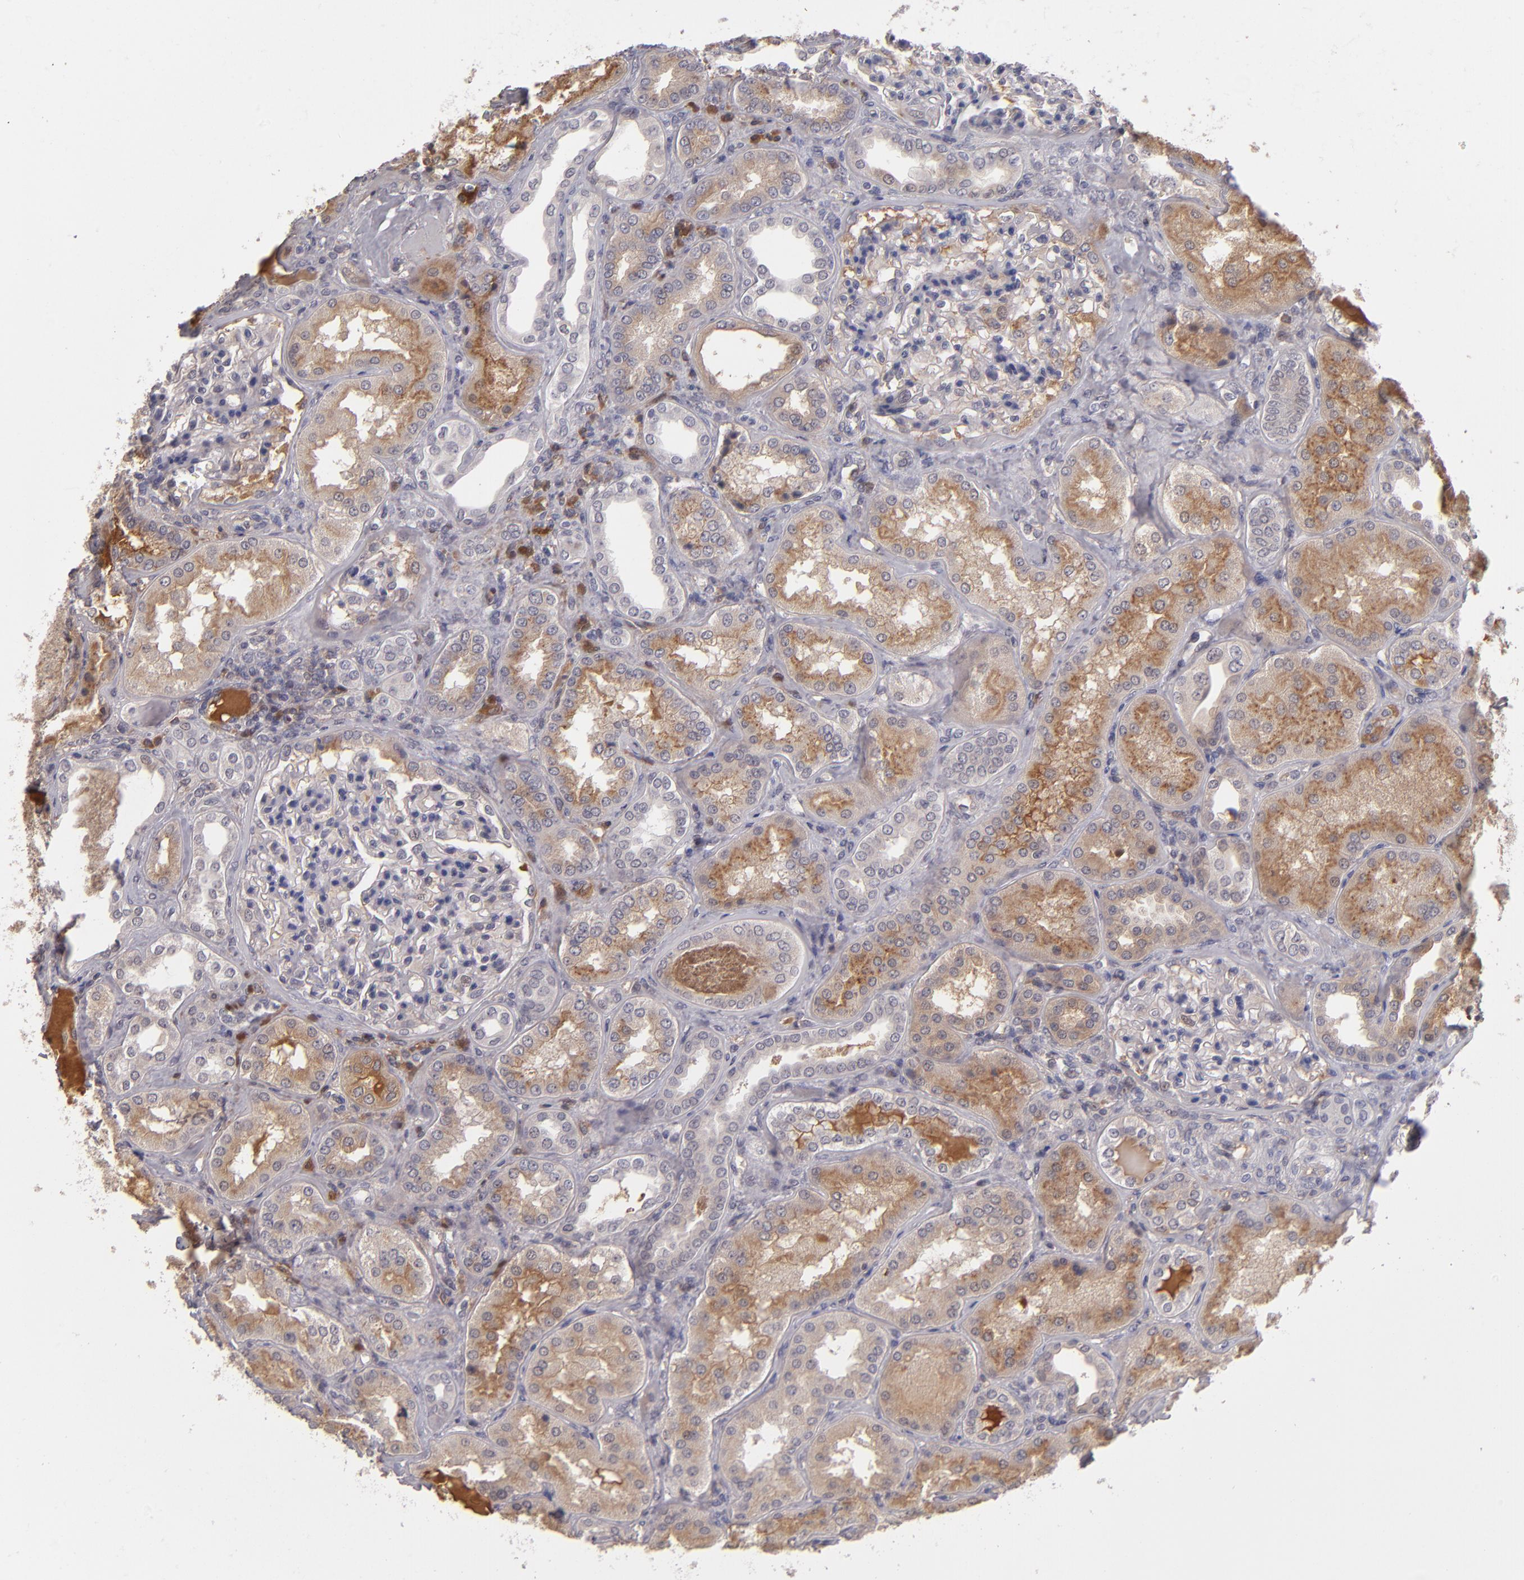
{"staining": {"intensity": "weak", "quantity": "<25%", "location": "cytoplasmic/membranous"}, "tissue": "kidney", "cell_type": "Cells in glomeruli", "image_type": "normal", "snomed": [{"axis": "morphology", "description": "Normal tissue, NOS"}, {"axis": "topography", "description": "Kidney"}], "caption": "Cells in glomeruli show no significant expression in unremarkable kidney. (Brightfield microscopy of DAB (3,3'-diaminobenzidine) immunohistochemistry at high magnification).", "gene": "ITIH4", "patient": {"sex": "female", "age": 56}}